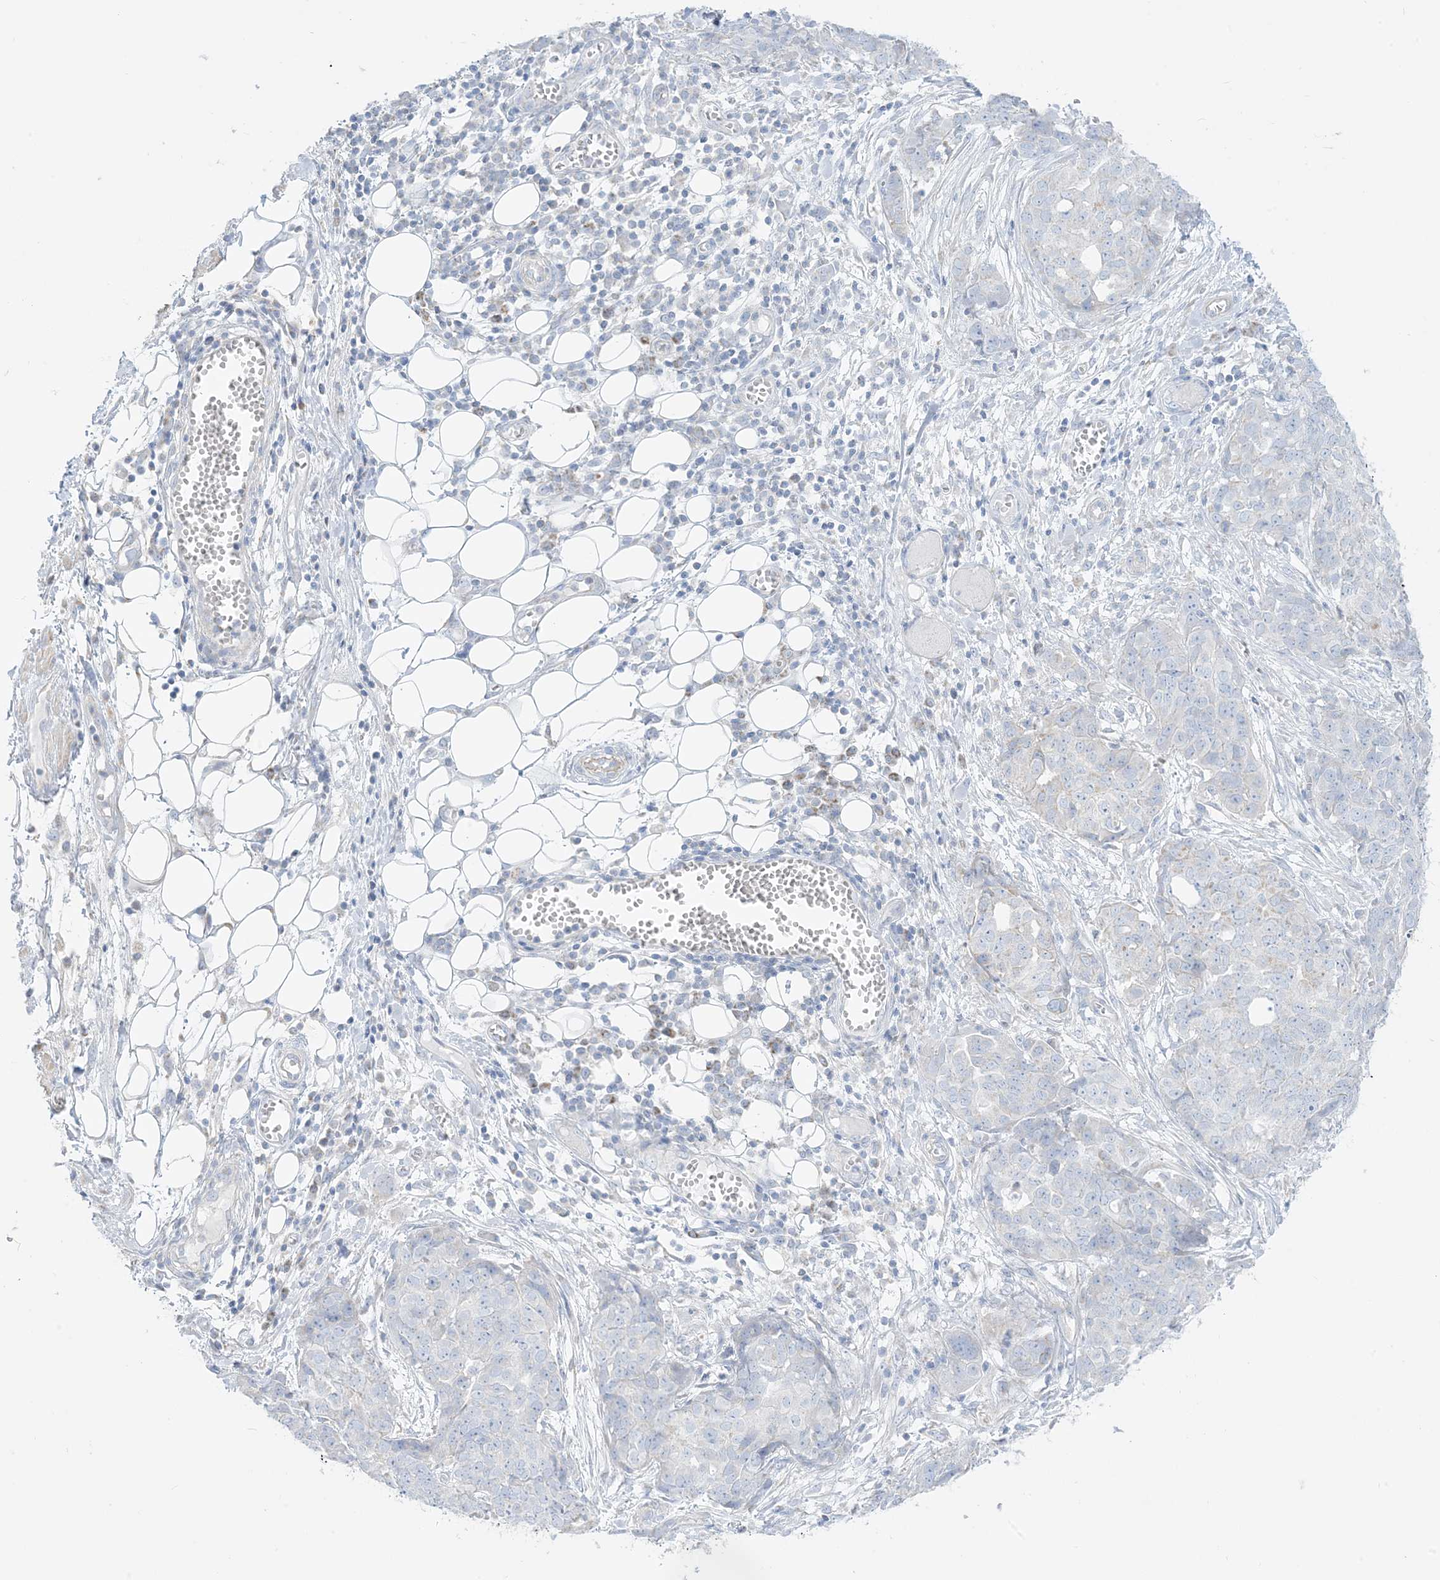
{"staining": {"intensity": "negative", "quantity": "none", "location": "none"}, "tissue": "ovarian cancer", "cell_type": "Tumor cells", "image_type": "cancer", "snomed": [{"axis": "morphology", "description": "Cystadenocarcinoma, serous, NOS"}, {"axis": "topography", "description": "Soft tissue"}, {"axis": "topography", "description": "Ovary"}], "caption": "Immunohistochemical staining of ovarian serous cystadenocarcinoma demonstrates no significant staining in tumor cells.", "gene": "SLC26A3", "patient": {"sex": "female", "age": 57}}